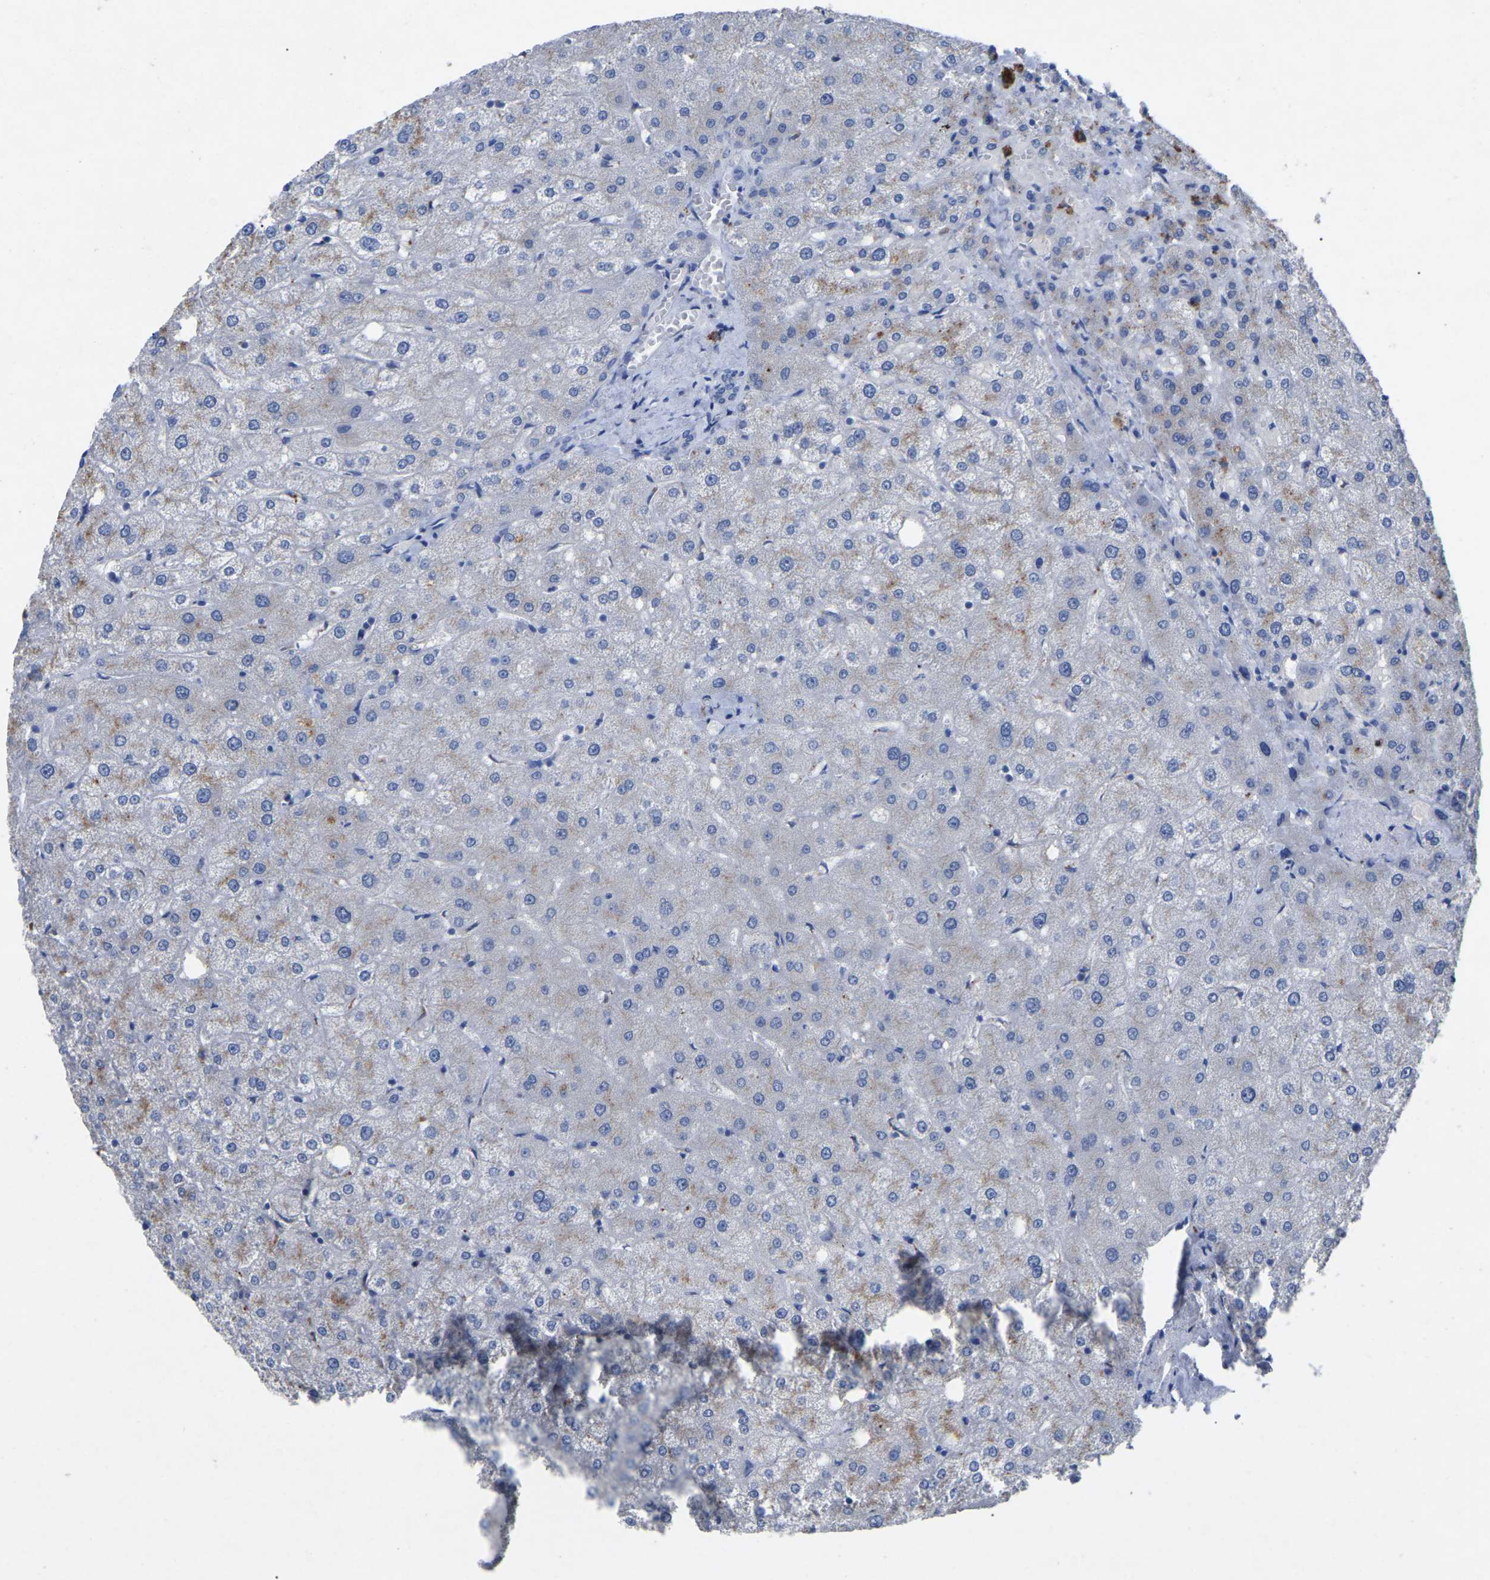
{"staining": {"intensity": "negative", "quantity": "none", "location": "none"}, "tissue": "liver", "cell_type": "Cholangiocytes", "image_type": "normal", "snomed": [{"axis": "morphology", "description": "Normal tissue, NOS"}, {"axis": "topography", "description": "Liver"}], "caption": "Human liver stained for a protein using immunohistochemistry exhibits no positivity in cholangiocytes.", "gene": "SMPD2", "patient": {"sex": "male", "age": 73}}